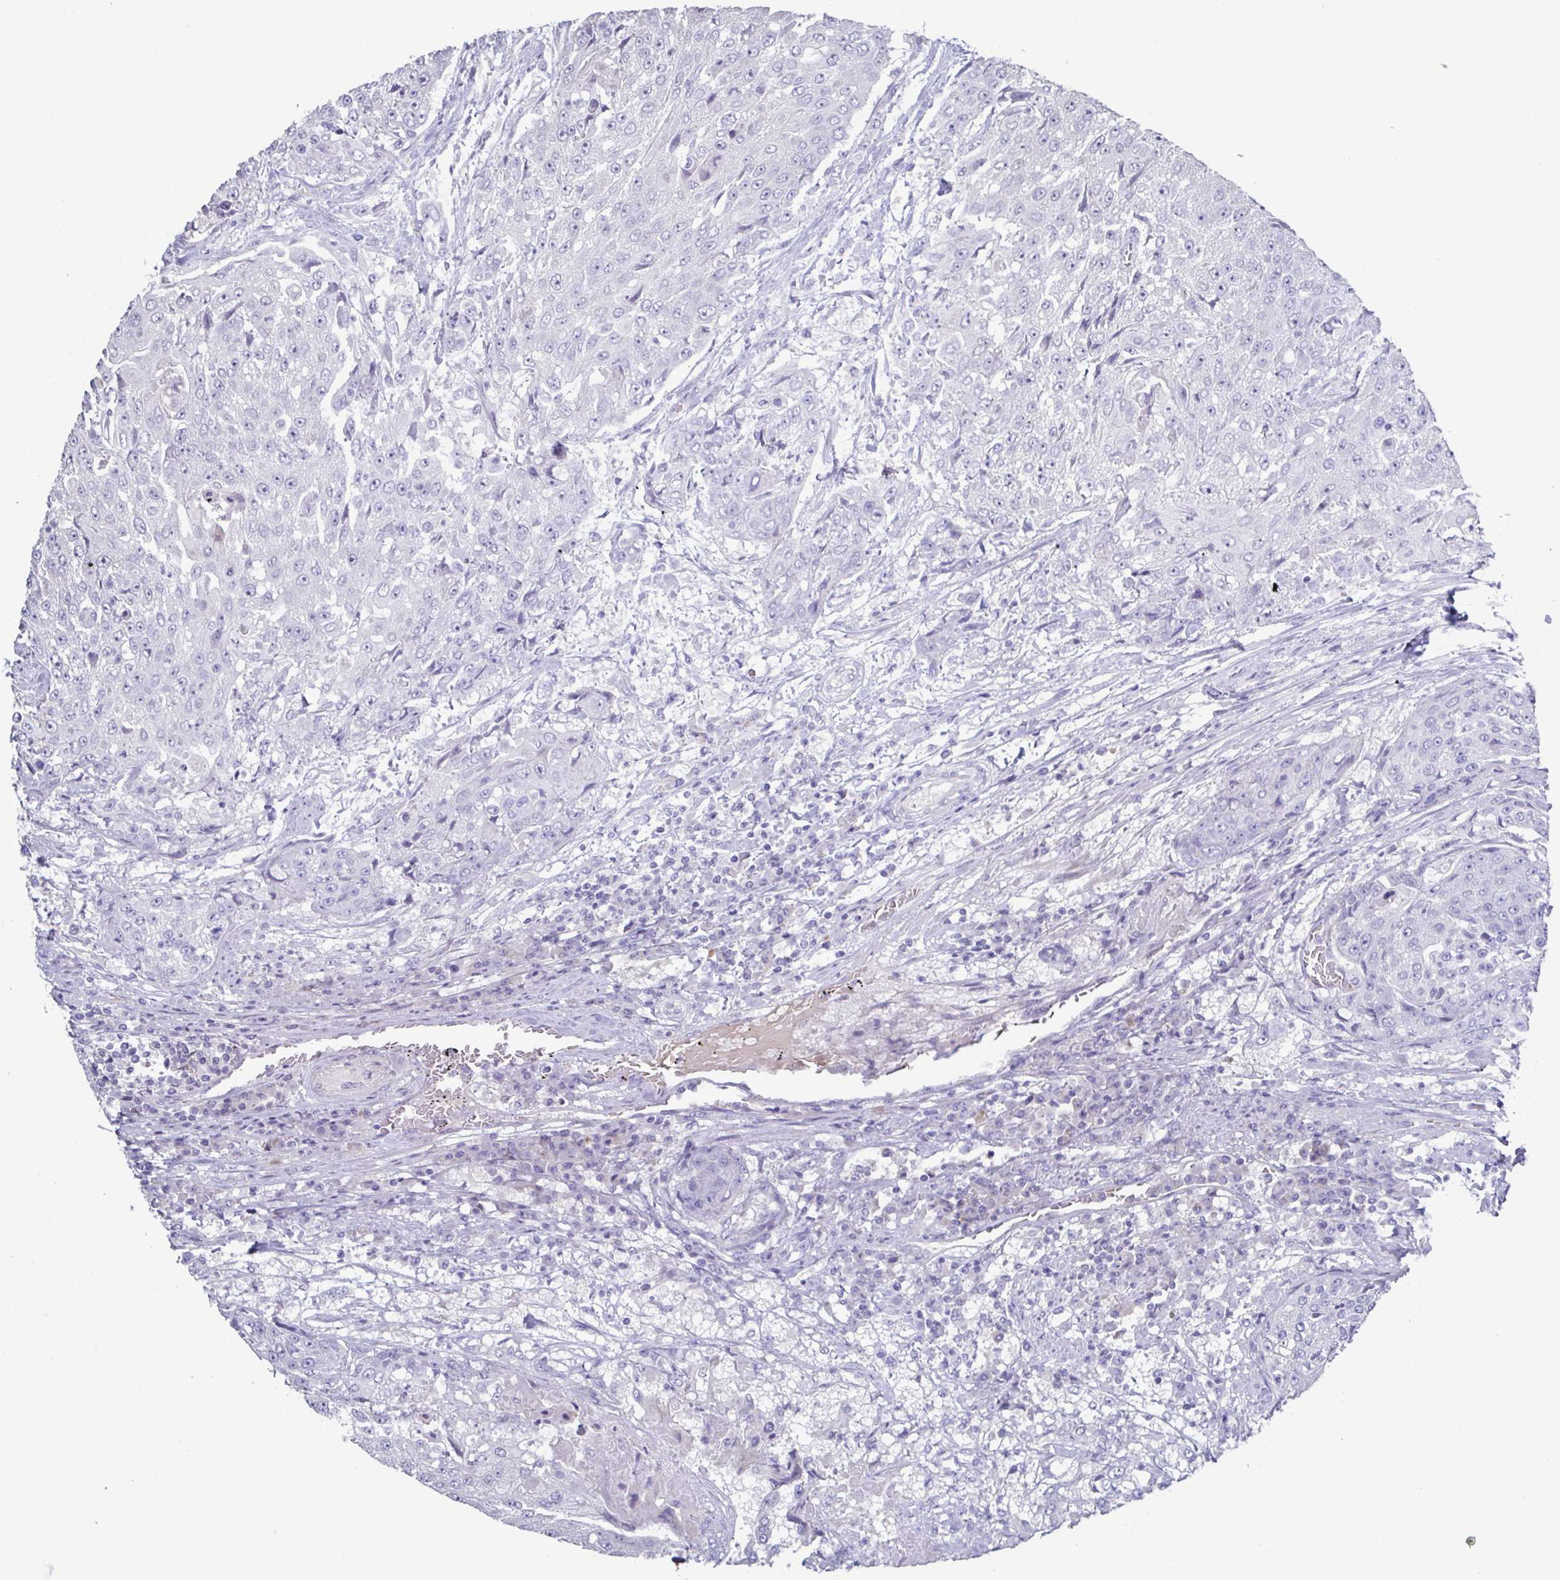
{"staining": {"intensity": "negative", "quantity": "none", "location": "none"}, "tissue": "urothelial cancer", "cell_type": "Tumor cells", "image_type": "cancer", "snomed": [{"axis": "morphology", "description": "Urothelial carcinoma, High grade"}, {"axis": "topography", "description": "Urinary bladder"}], "caption": "Urothelial carcinoma (high-grade) stained for a protein using IHC exhibits no expression tumor cells.", "gene": "GLDC", "patient": {"sex": "female", "age": 63}}